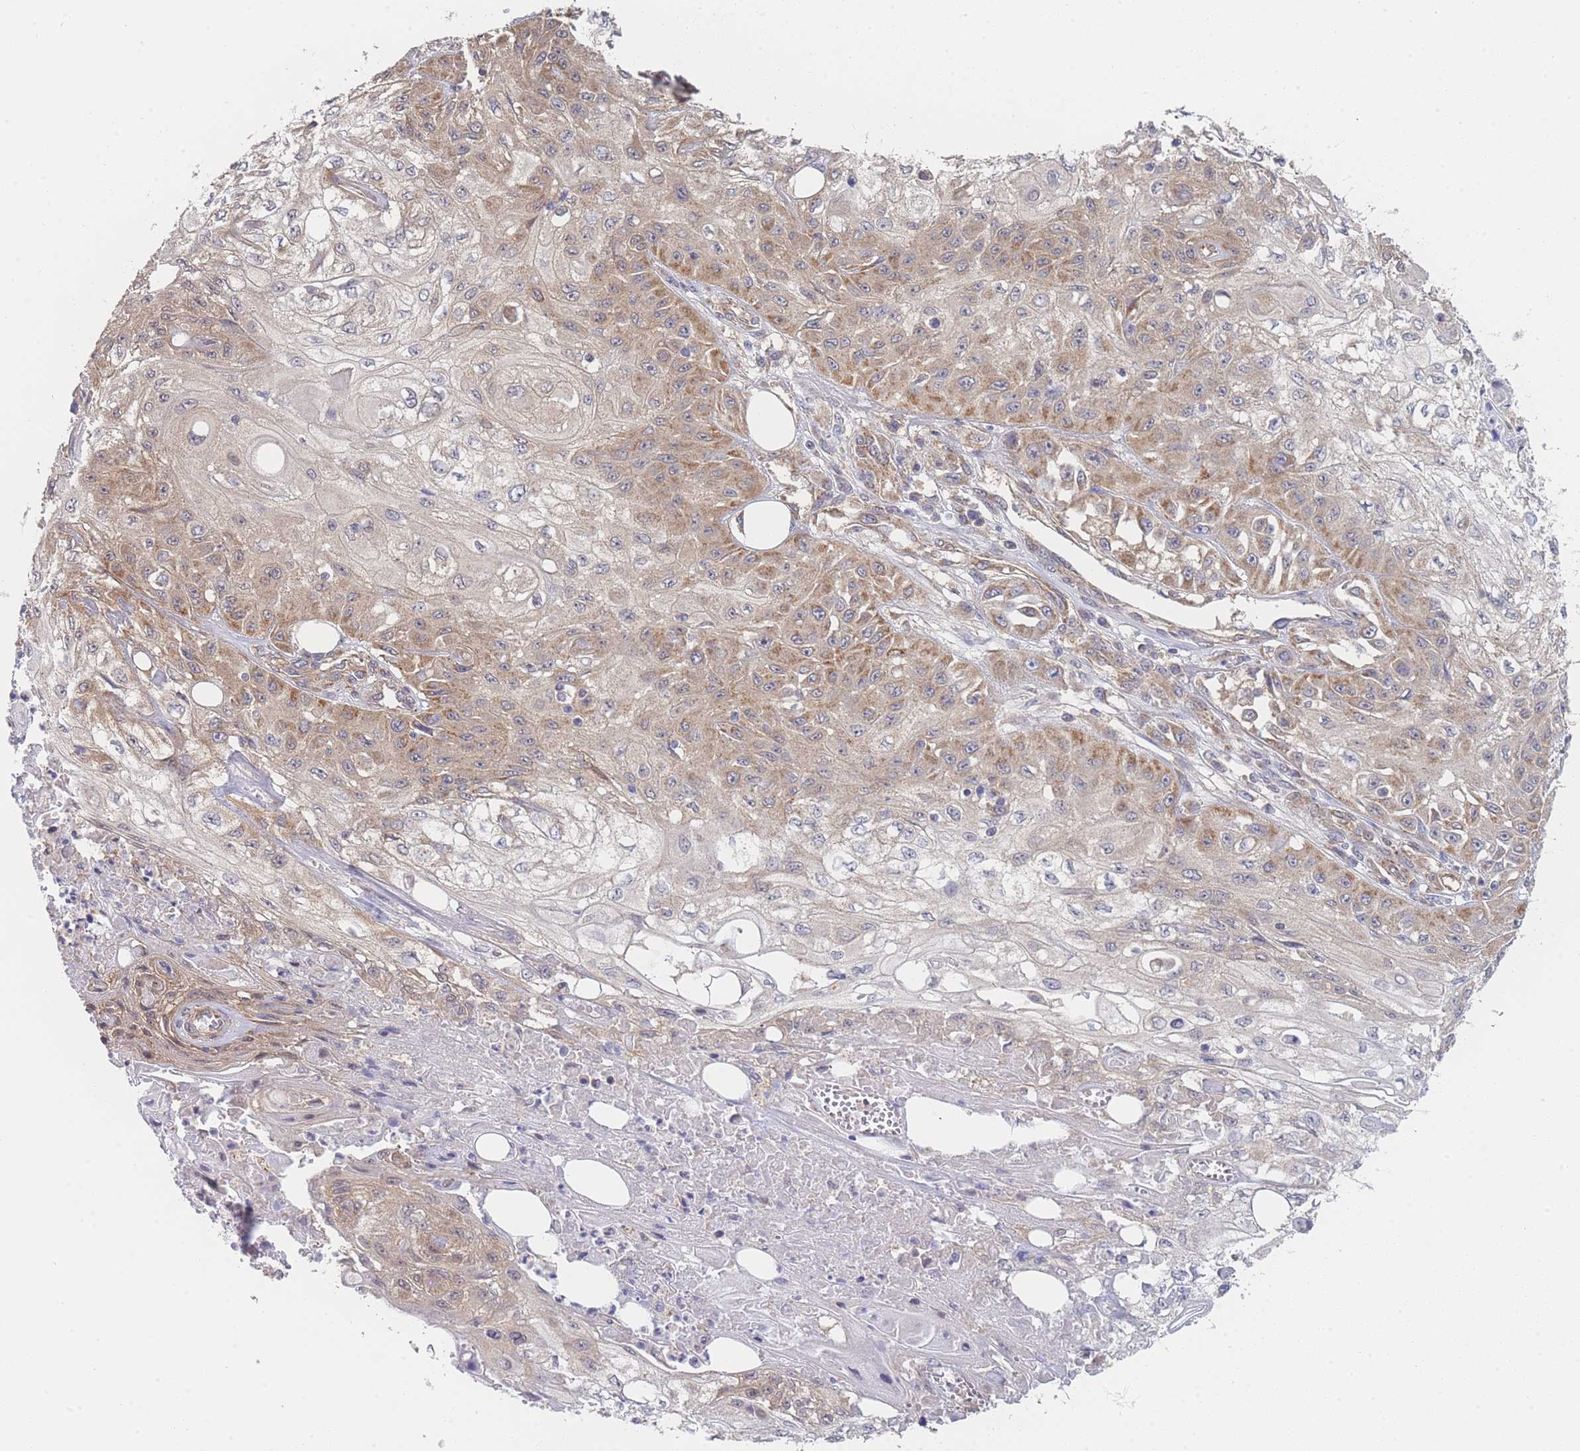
{"staining": {"intensity": "moderate", "quantity": ">75%", "location": "cytoplasmic/membranous"}, "tissue": "skin cancer", "cell_type": "Tumor cells", "image_type": "cancer", "snomed": [{"axis": "morphology", "description": "Squamous cell carcinoma, NOS"}, {"axis": "morphology", "description": "Squamous cell carcinoma, metastatic, NOS"}, {"axis": "topography", "description": "Skin"}, {"axis": "topography", "description": "Lymph node"}], "caption": "Immunohistochemistry (DAB) staining of skin squamous cell carcinoma reveals moderate cytoplasmic/membranous protein staining in approximately >75% of tumor cells.", "gene": "MRPS18B", "patient": {"sex": "male", "age": 75}}